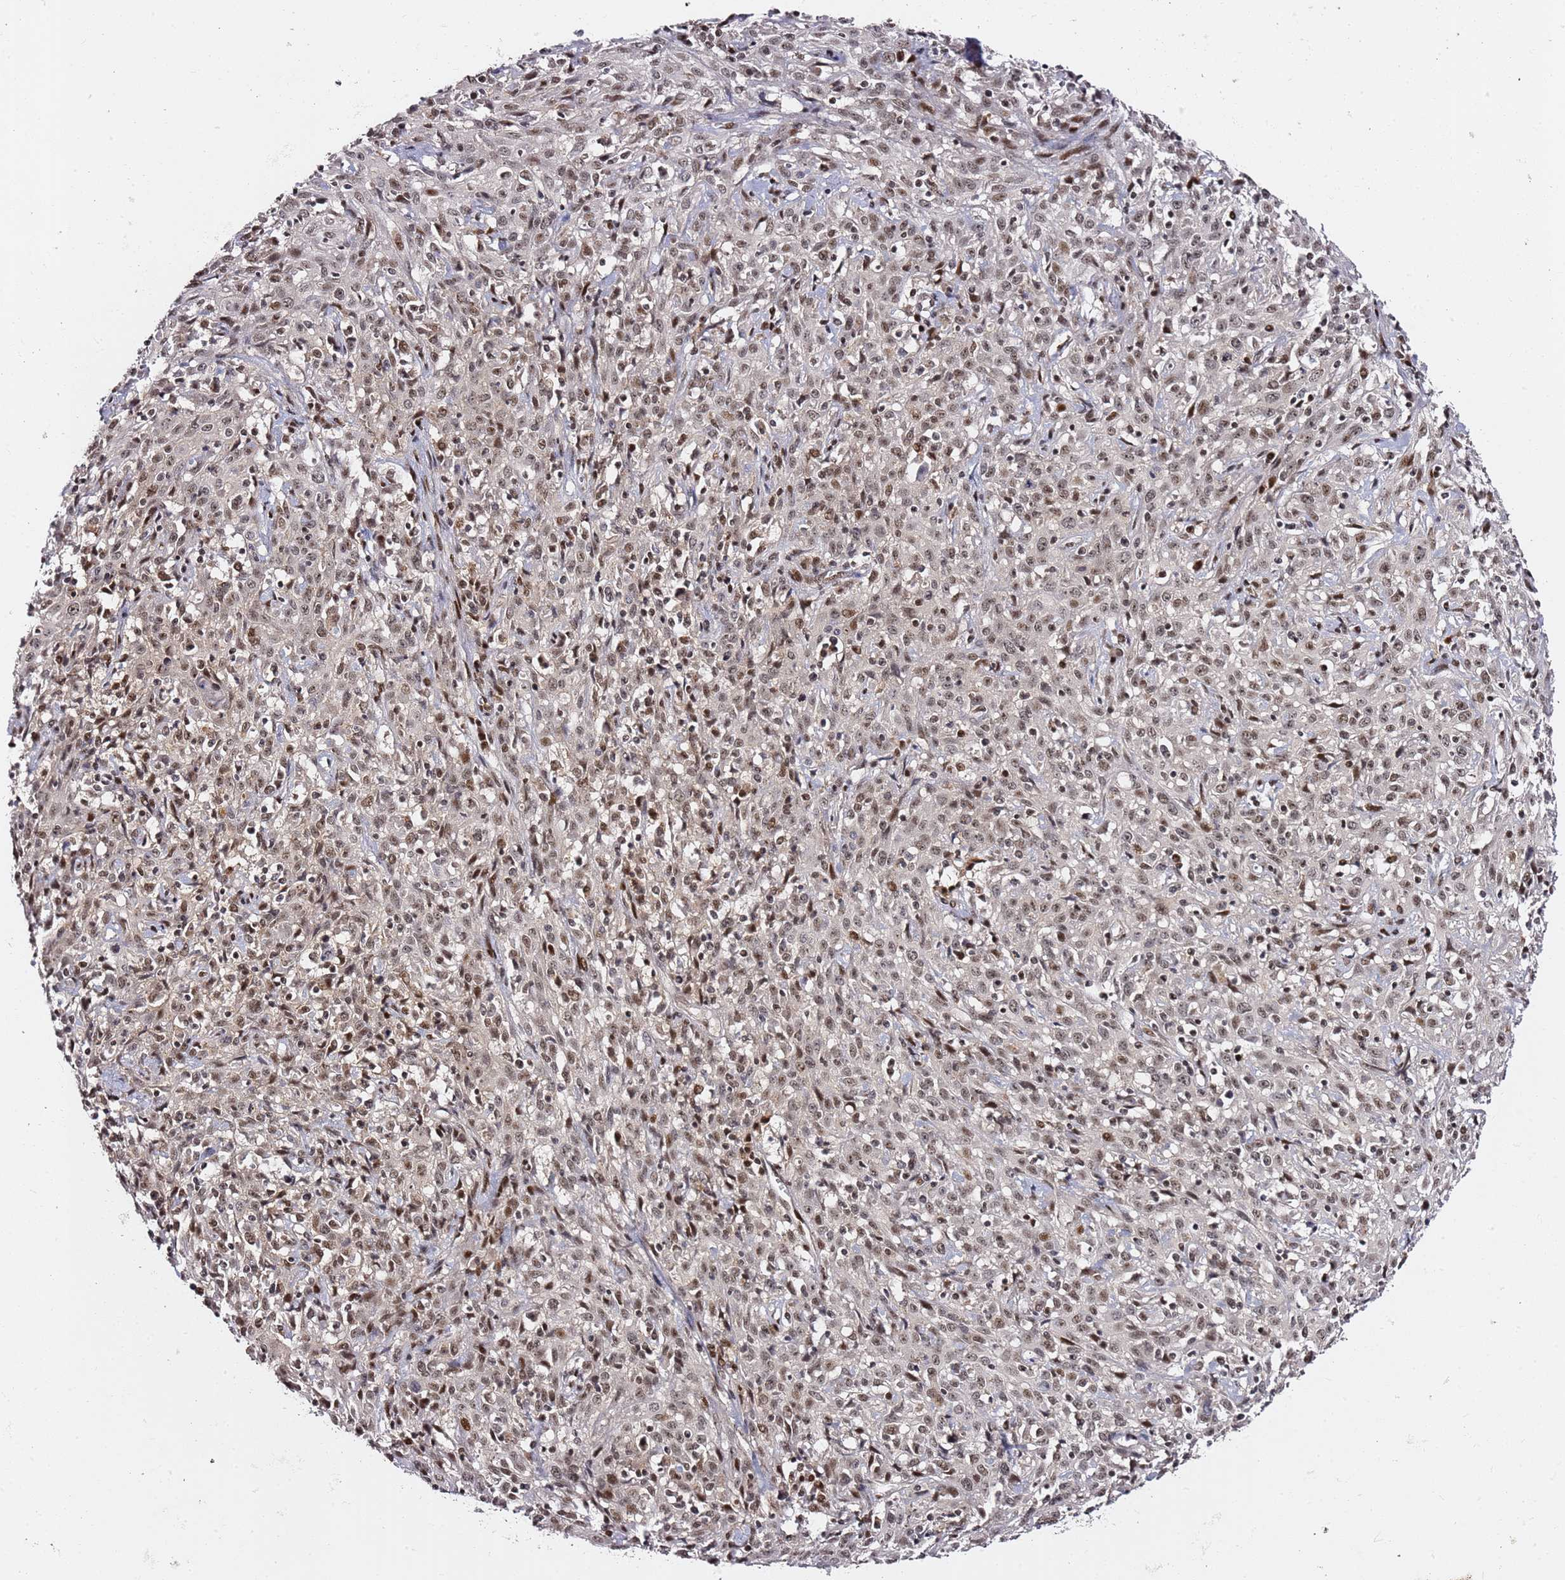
{"staining": {"intensity": "moderate", "quantity": ">75%", "location": "nuclear"}, "tissue": "cervical cancer", "cell_type": "Tumor cells", "image_type": "cancer", "snomed": [{"axis": "morphology", "description": "Squamous cell carcinoma, NOS"}, {"axis": "topography", "description": "Cervix"}], "caption": "A histopathology image of squamous cell carcinoma (cervical) stained for a protein shows moderate nuclear brown staining in tumor cells.", "gene": "FCF1", "patient": {"sex": "female", "age": 57}}